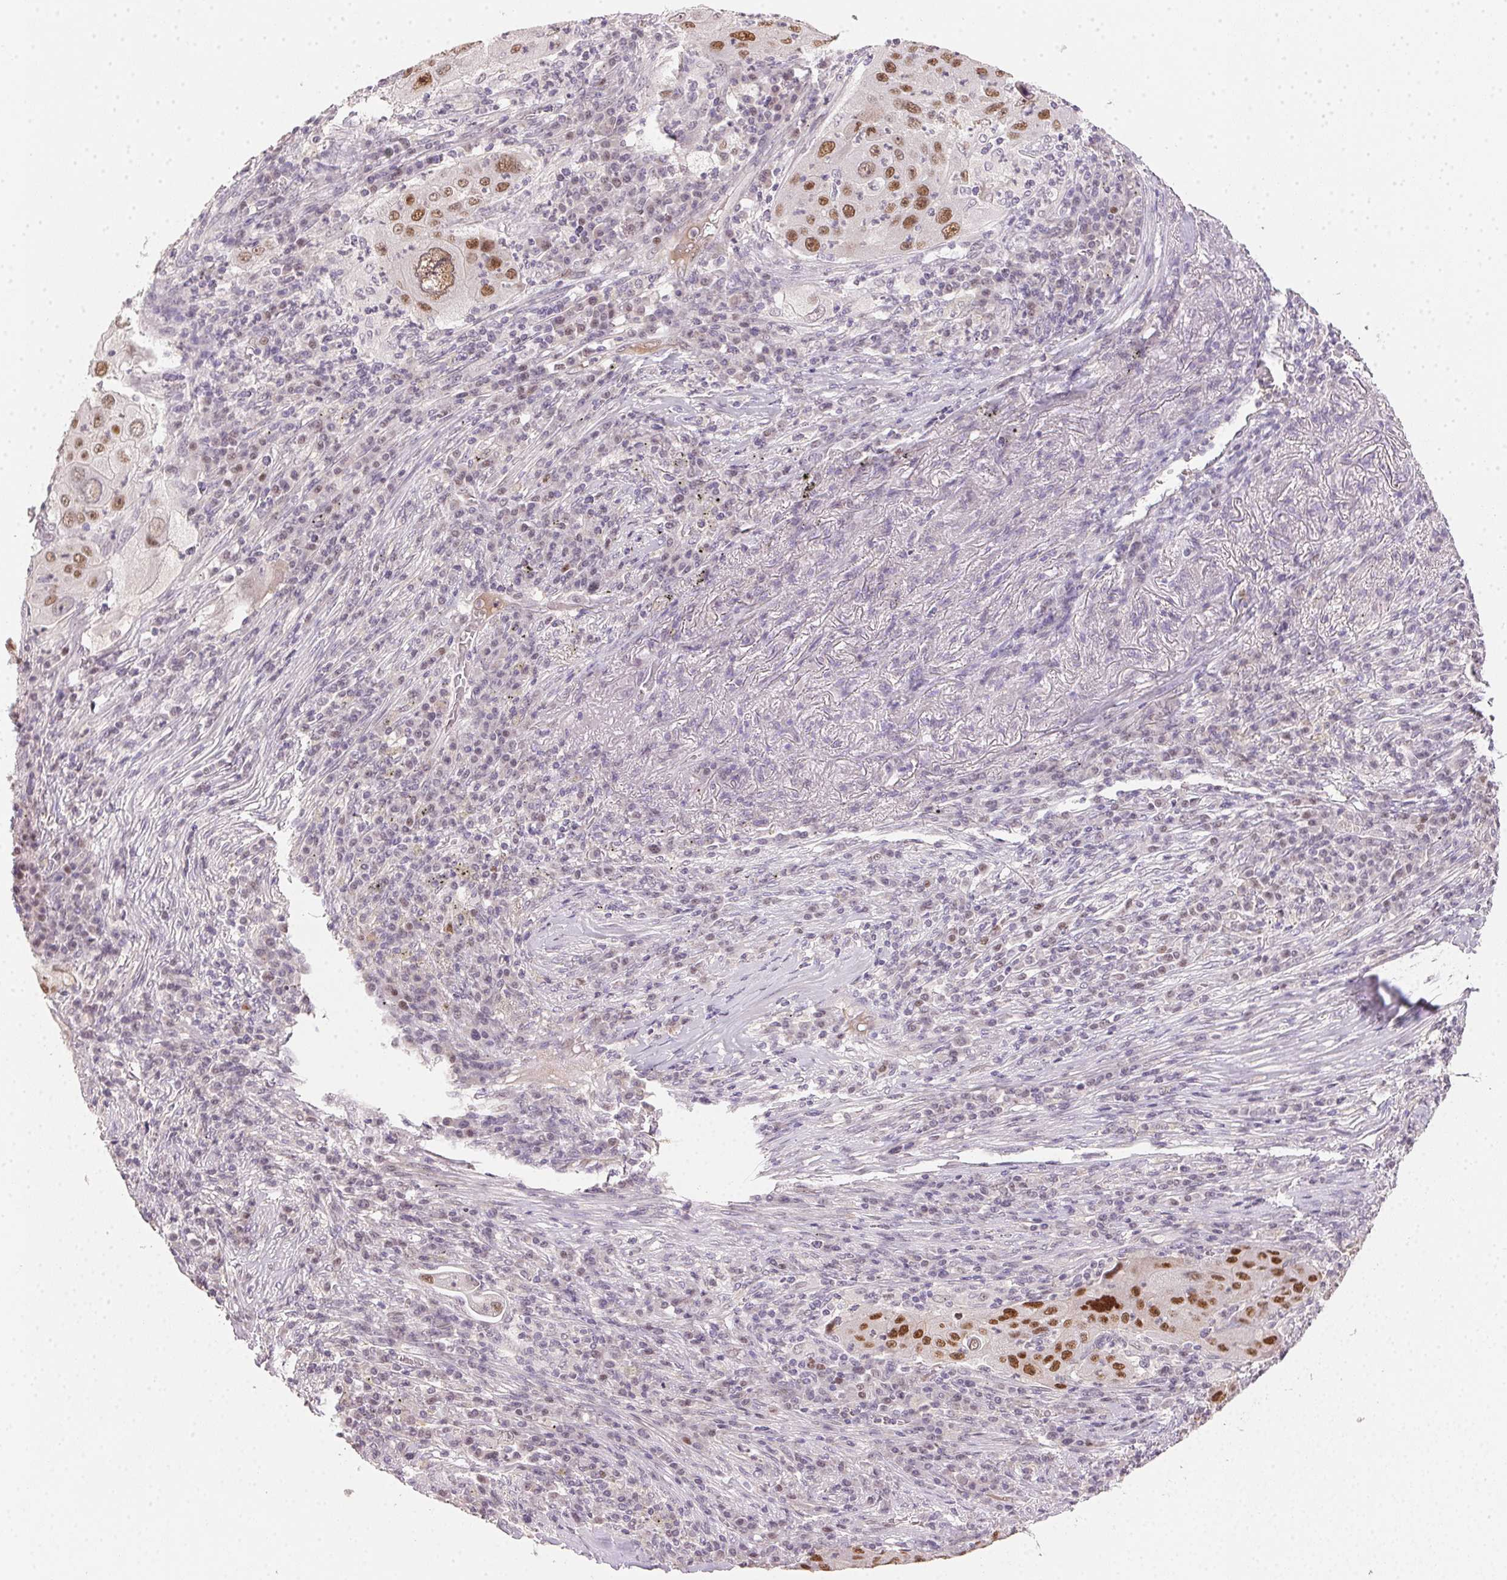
{"staining": {"intensity": "moderate", "quantity": ">75%", "location": "nuclear"}, "tissue": "lung cancer", "cell_type": "Tumor cells", "image_type": "cancer", "snomed": [{"axis": "morphology", "description": "Squamous cell carcinoma, NOS"}, {"axis": "topography", "description": "Lung"}], "caption": "IHC image of neoplastic tissue: lung cancer stained using immunohistochemistry (IHC) demonstrates medium levels of moderate protein expression localized specifically in the nuclear of tumor cells, appearing as a nuclear brown color.", "gene": "POLR3G", "patient": {"sex": "female", "age": 59}}